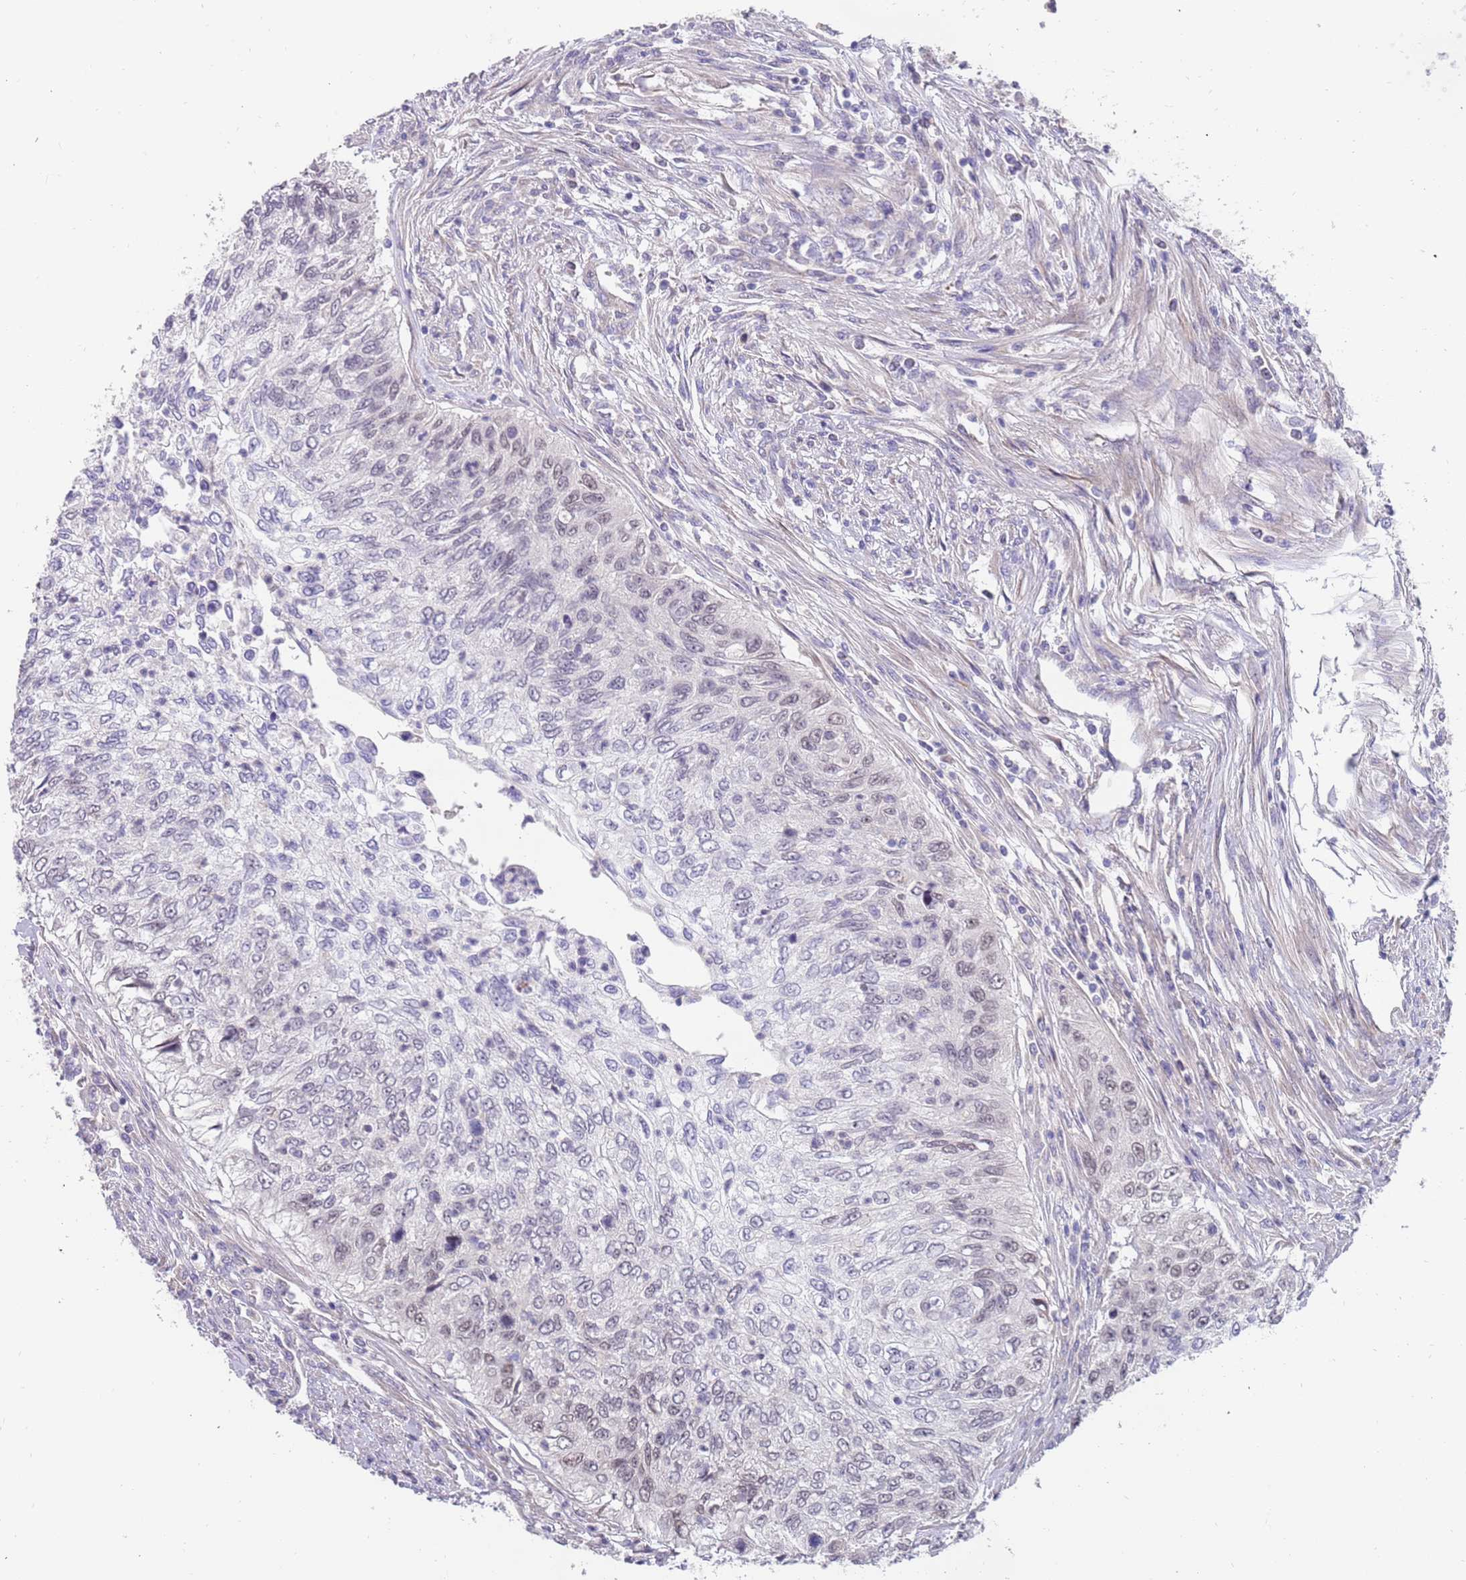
{"staining": {"intensity": "negative", "quantity": "none", "location": "none"}, "tissue": "urothelial cancer", "cell_type": "Tumor cells", "image_type": "cancer", "snomed": [{"axis": "morphology", "description": "Urothelial carcinoma, High grade"}, {"axis": "topography", "description": "Urinary bladder"}], "caption": "High-grade urothelial carcinoma was stained to show a protein in brown. There is no significant staining in tumor cells.", "gene": "ZNF746", "patient": {"sex": "female", "age": 60}}